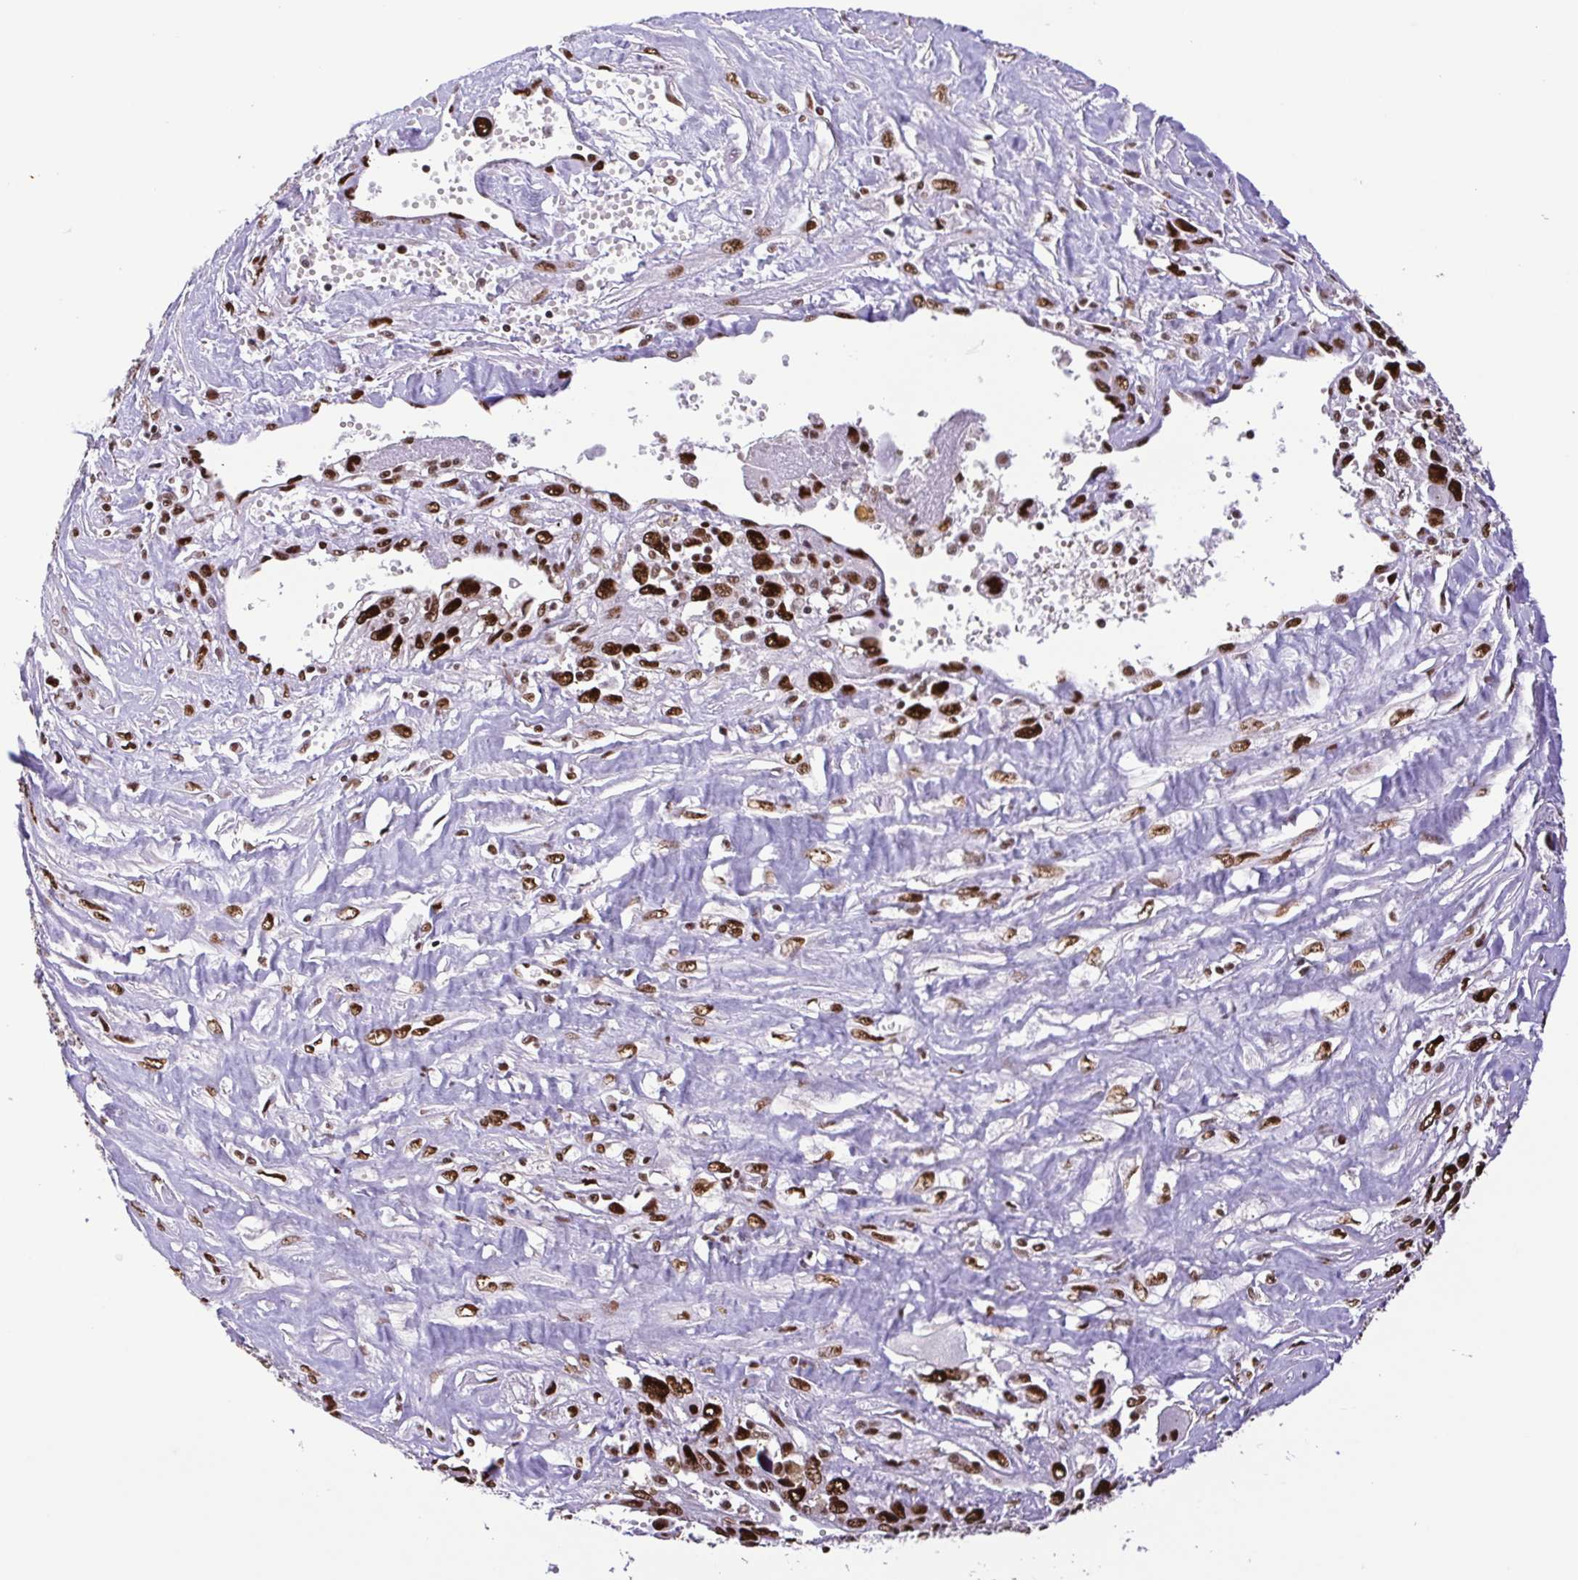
{"staining": {"intensity": "strong", "quantity": ">75%", "location": "nuclear"}, "tissue": "pancreatic cancer", "cell_type": "Tumor cells", "image_type": "cancer", "snomed": [{"axis": "morphology", "description": "Adenocarcinoma, NOS"}, {"axis": "topography", "description": "Pancreas"}], "caption": "DAB immunohistochemical staining of pancreatic adenocarcinoma displays strong nuclear protein expression in approximately >75% of tumor cells.", "gene": "TRIM28", "patient": {"sex": "female", "age": 47}}